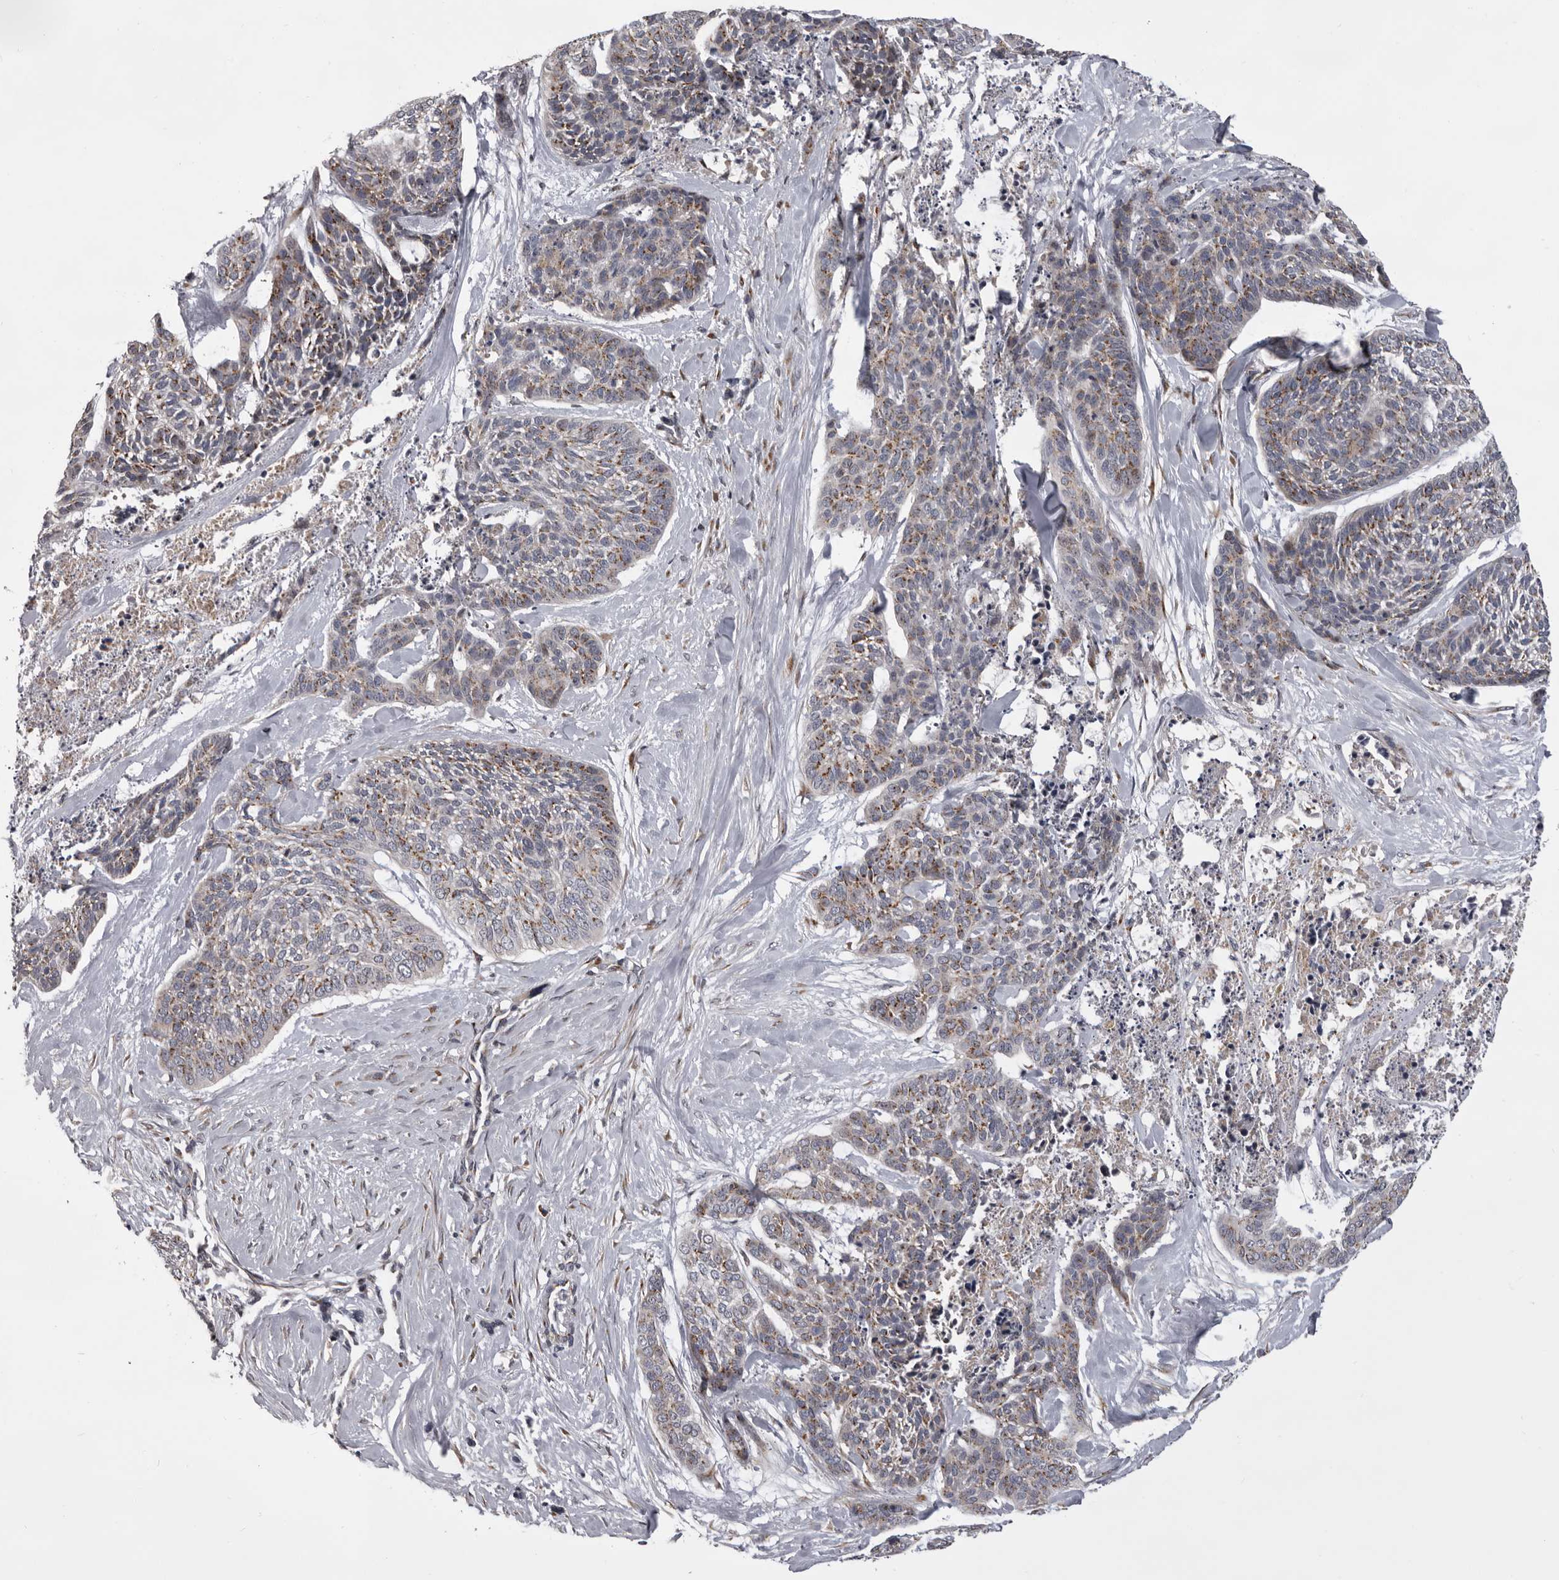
{"staining": {"intensity": "moderate", "quantity": ">75%", "location": "cytoplasmic/membranous"}, "tissue": "skin cancer", "cell_type": "Tumor cells", "image_type": "cancer", "snomed": [{"axis": "morphology", "description": "Basal cell carcinoma"}, {"axis": "topography", "description": "Skin"}], "caption": "Protein staining shows moderate cytoplasmic/membranous expression in approximately >75% of tumor cells in basal cell carcinoma (skin).", "gene": "WDR47", "patient": {"sex": "female", "age": 64}}